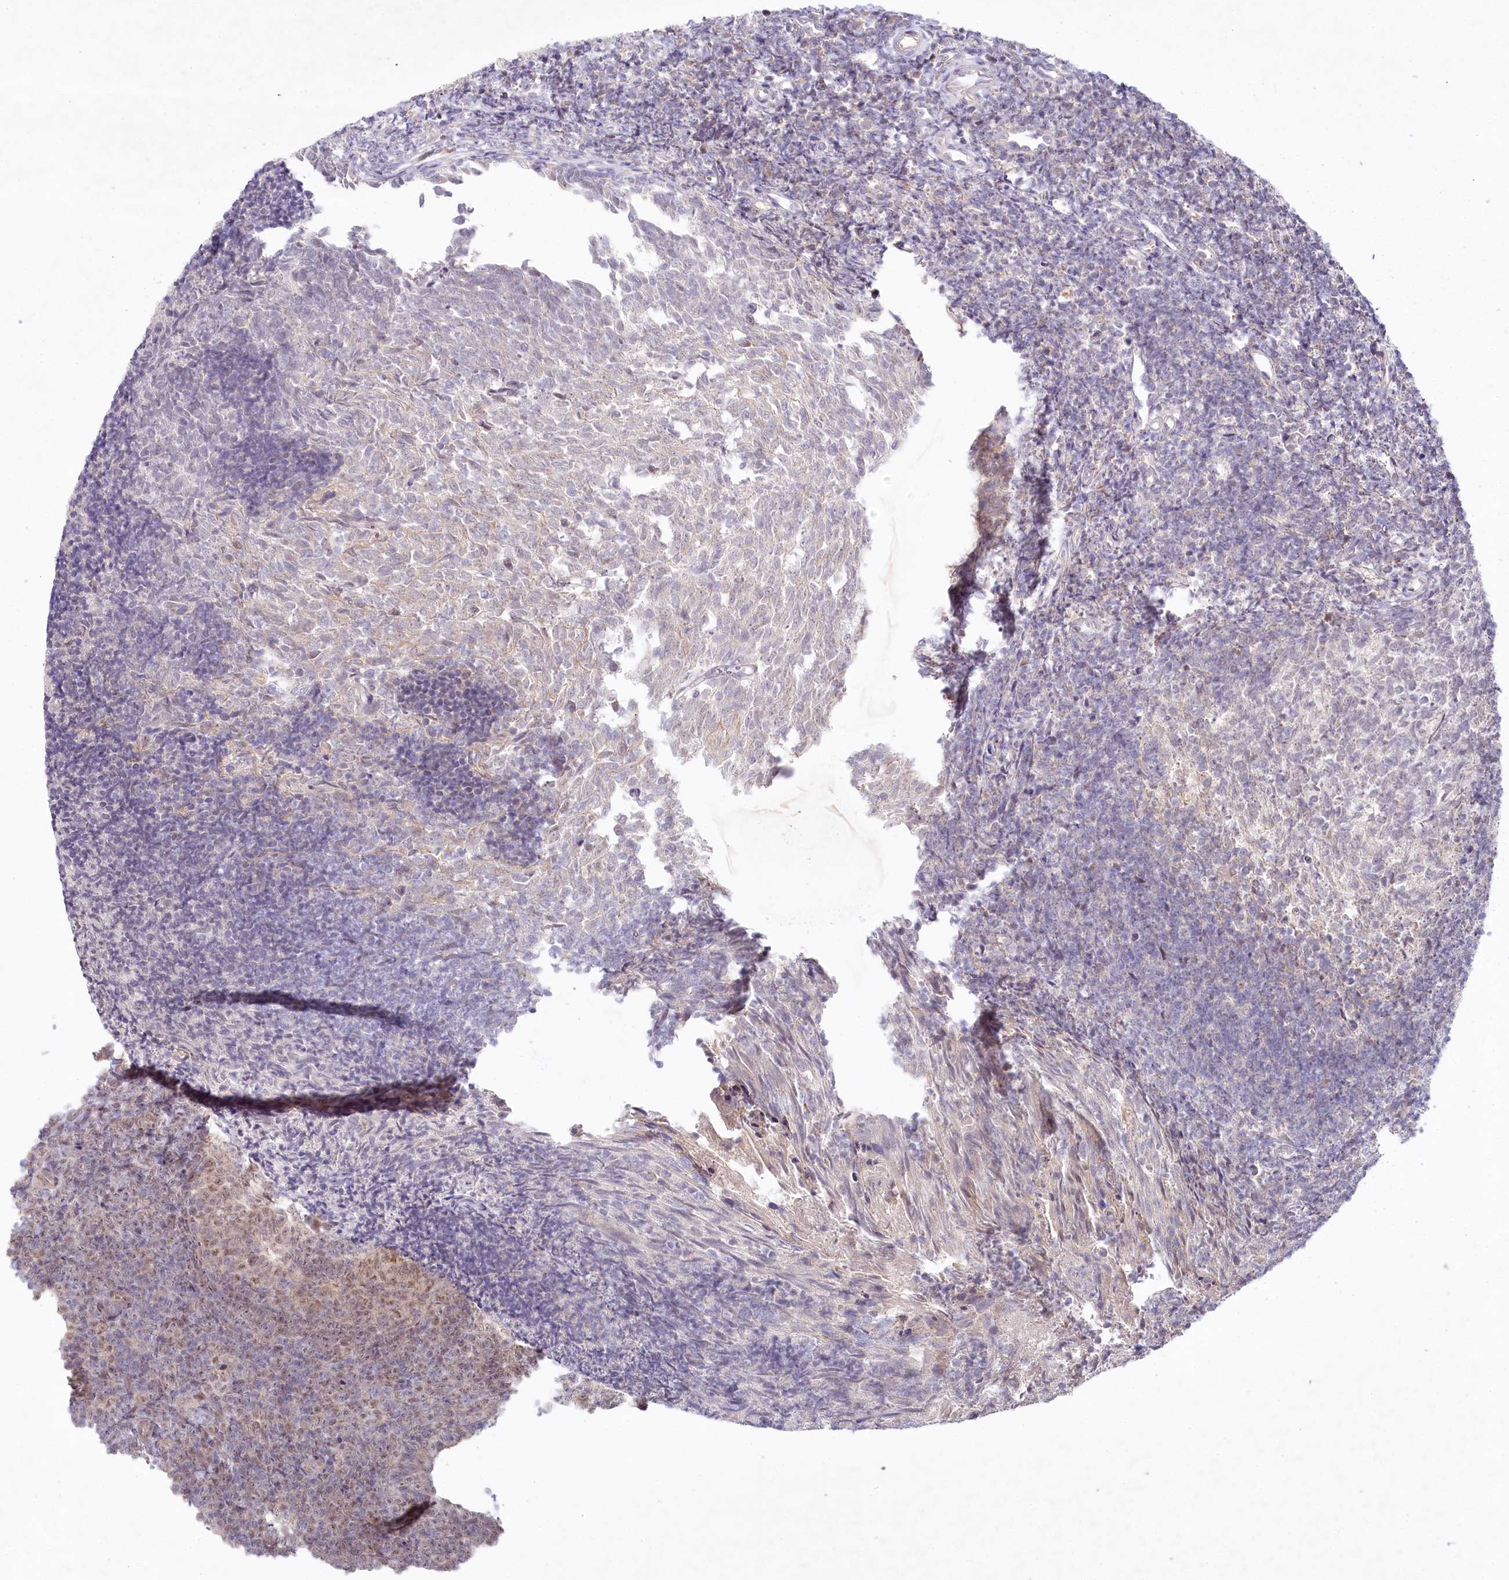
{"staining": {"intensity": "weak", "quantity": "25%-75%", "location": "nuclear"}, "tissue": "tonsil", "cell_type": "Germinal center cells", "image_type": "normal", "snomed": [{"axis": "morphology", "description": "Normal tissue, NOS"}, {"axis": "topography", "description": "Tonsil"}], "caption": "A high-resolution micrograph shows immunohistochemistry (IHC) staining of unremarkable tonsil, which demonstrates weak nuclear positivity in approximately 25%-75% of germinal center cells.", "gene": "AMTN", "patient": {"sex": "female", "age": 10}}